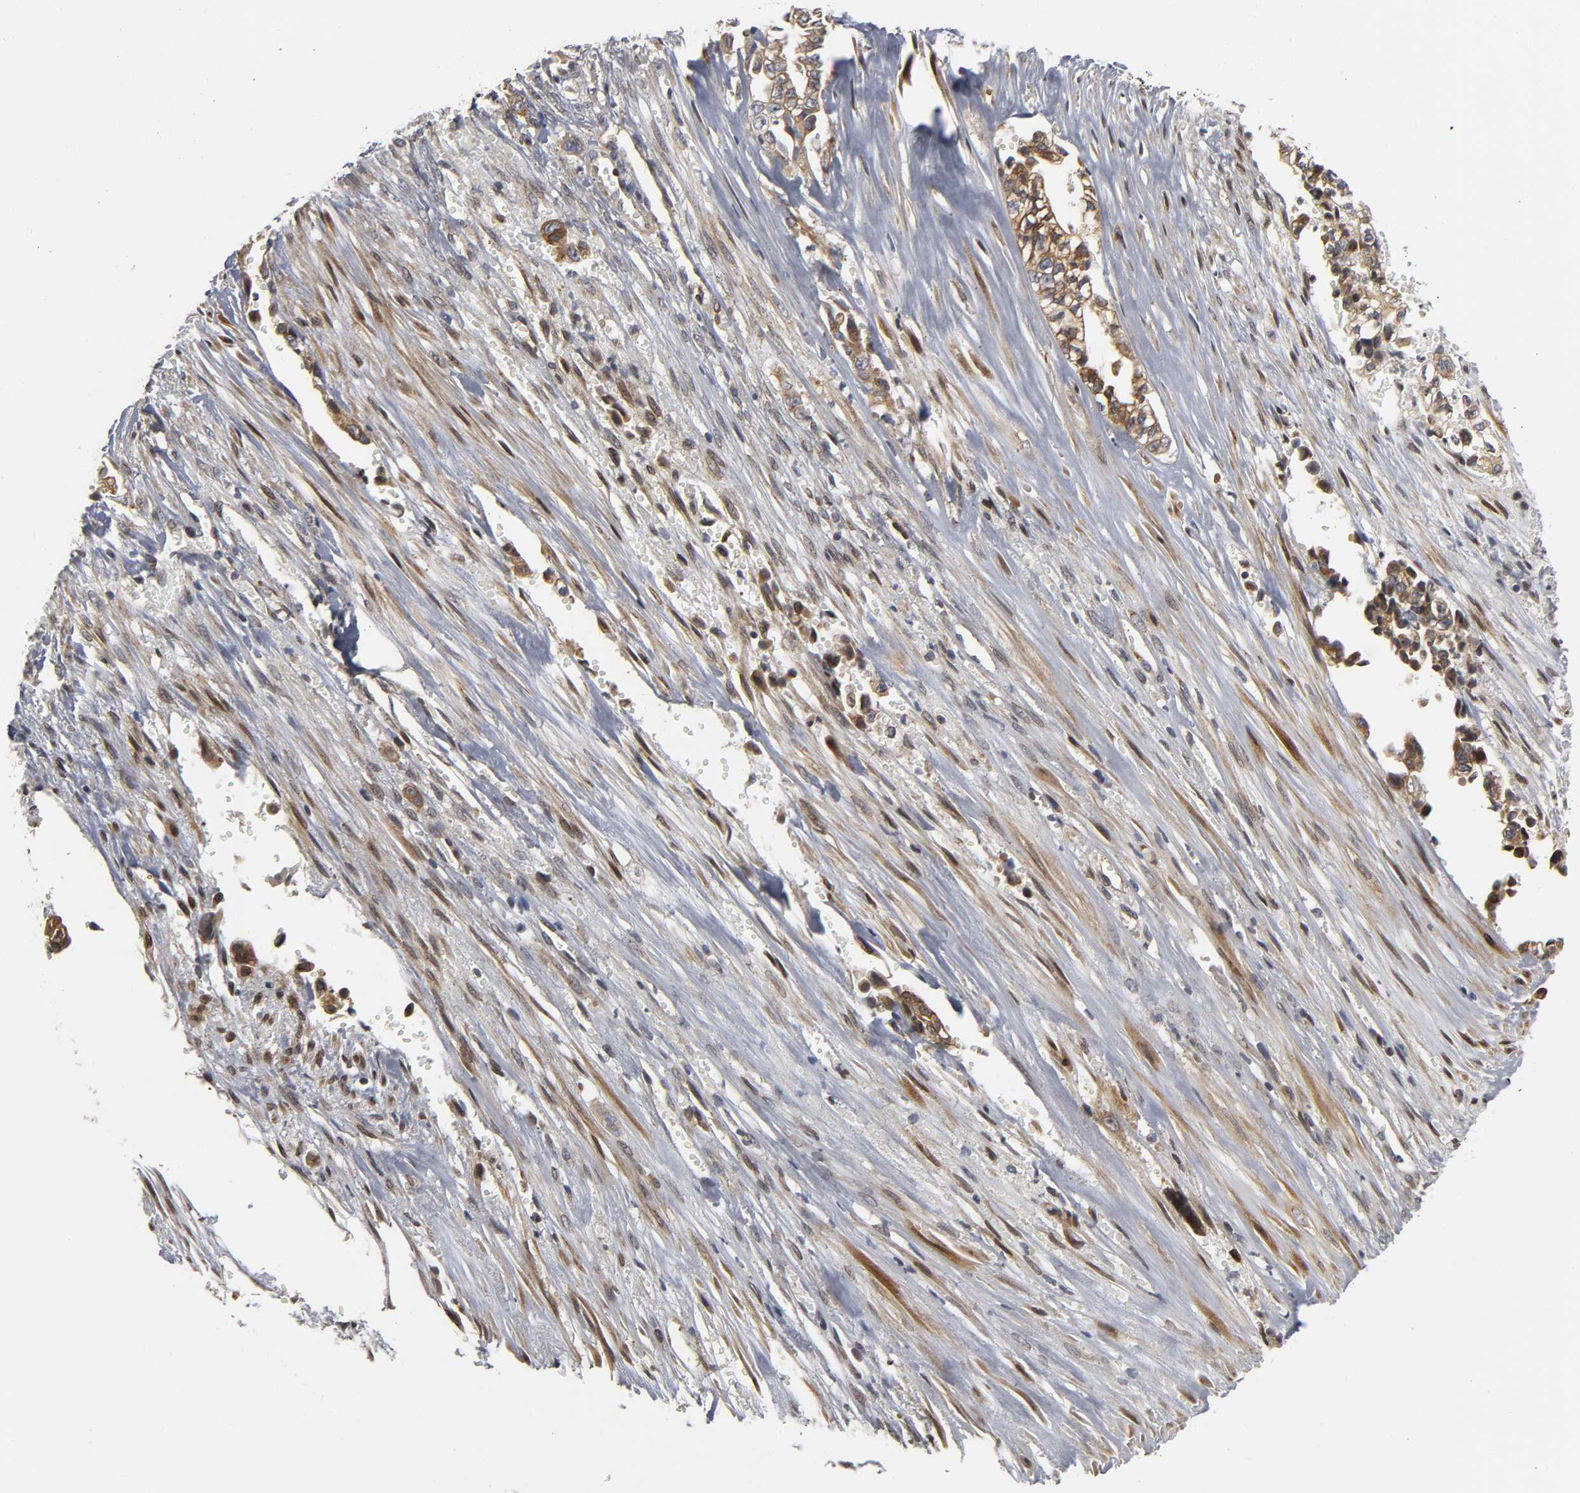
{"staining": {"intensity": "moderate", "quantity": ">75%", "location": "cytoplasmic/membranous"}, "tissue": "liver cancer", "cell_type": "Tumor cells", "image_type": "cancer", "snomed": [{"axis": "morphology", "description": "Cholangiocarcinoma"}, {"axis": "topography", "description": "Liver"}], "caption": "Brown immunohistochemical staining in human liver cancer (cholangiocarcinoma) reveals moderate cytoplasmic/membranous expression in approximately >75% of tumor cells. (brown staining indicates protein expression, while blue staining denotes nuclei).", "gene": "ASB6", "patient": {"sex": "female", "age": 70}}